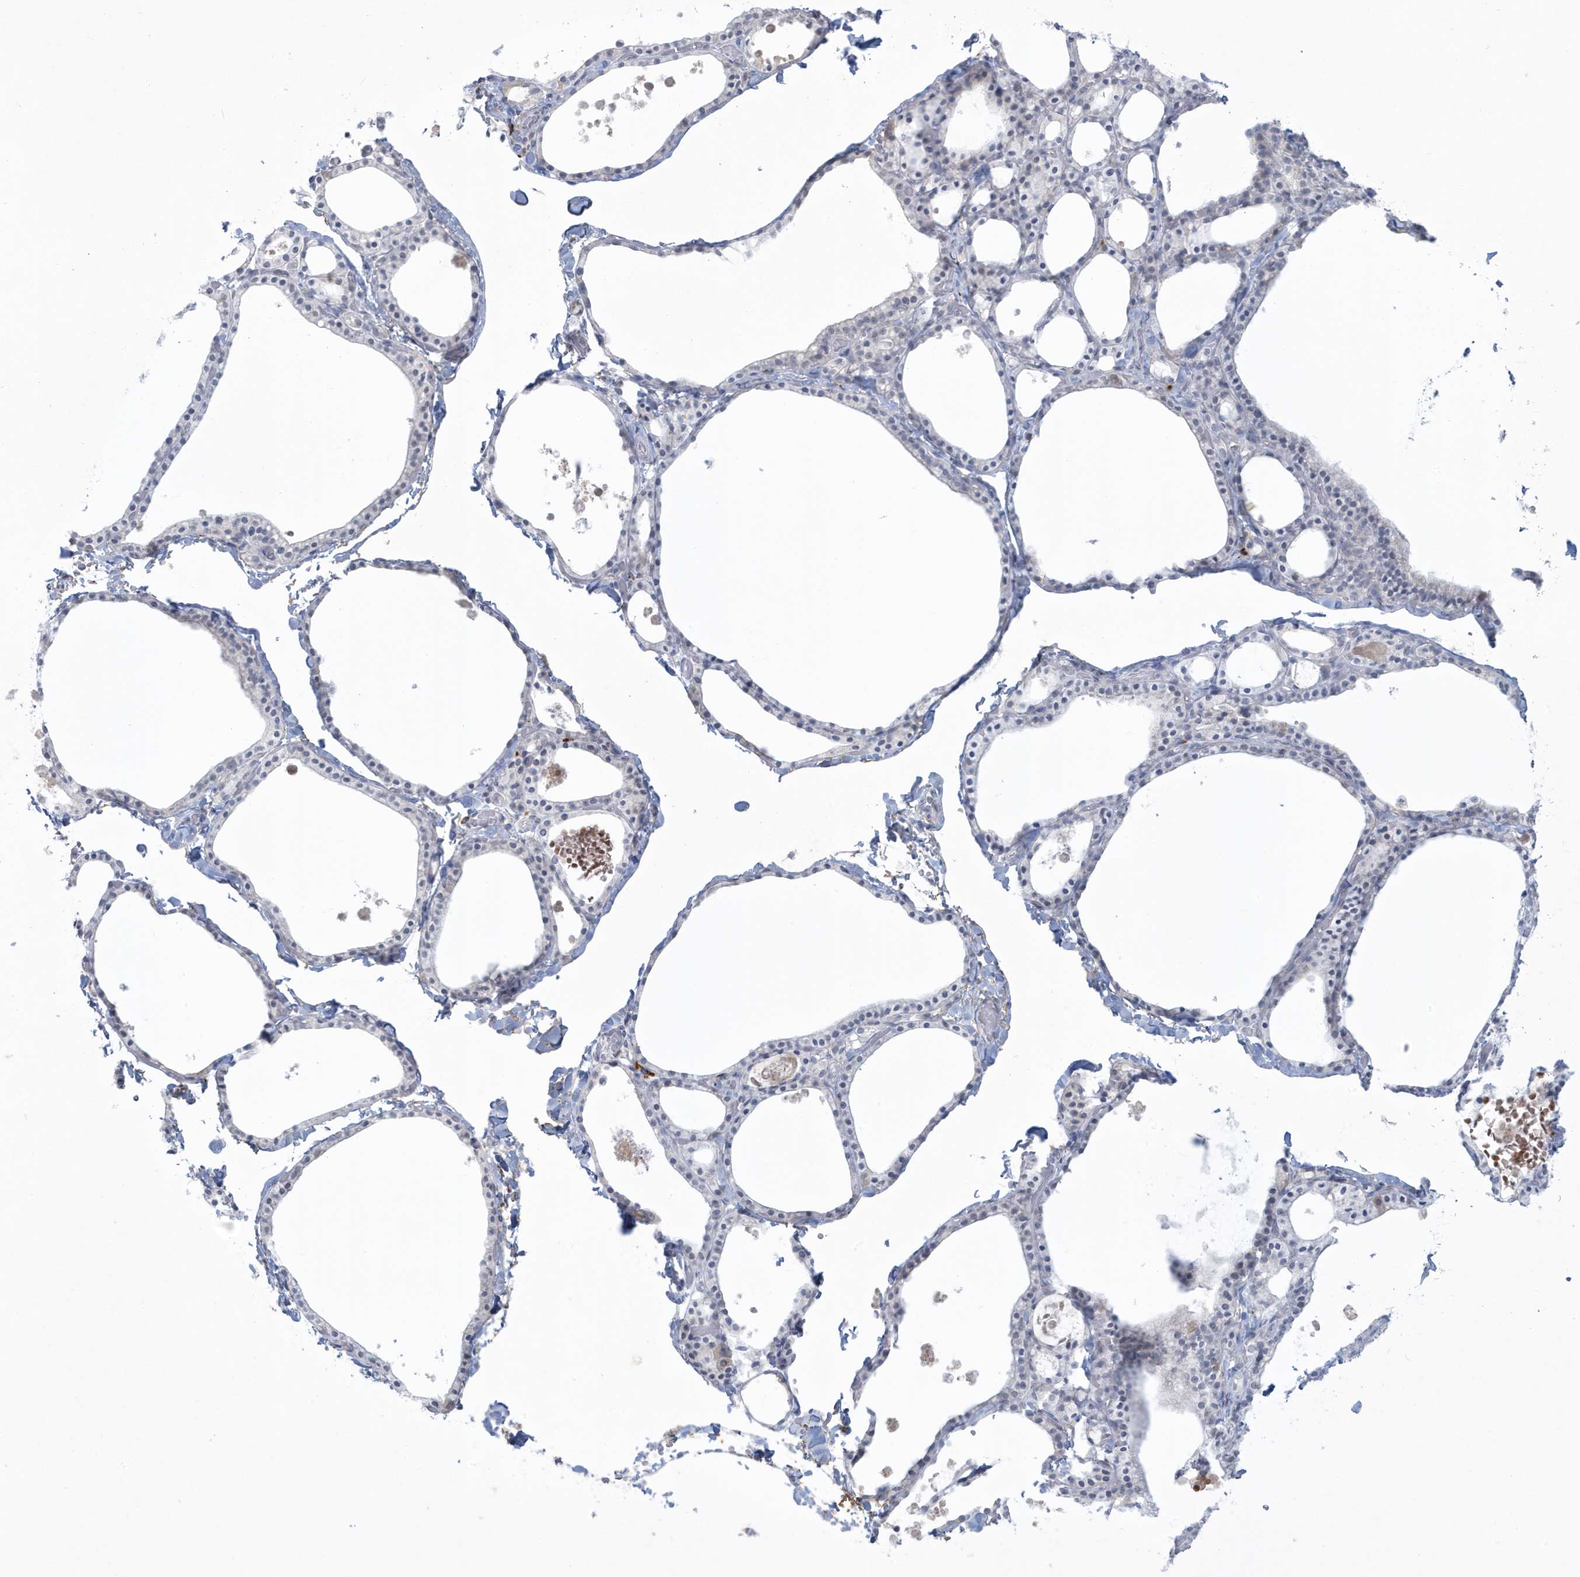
{"staining": {"intensity": "weak", "quantity": "<25%", "location": "nuclear"}, "tissue": "thyroid gland", "cell_type": "Glandular cells", "image_type": "normal", "snomed": [{"axis": "morphology", "description": "Normal tissue, NOS"}, {"axis": "topography", "description": "Thyroid gland"}], "caption": "Immunohistochemistry (IHC) image of normal human thyroid gland stained for a protein (brown), which exhibits no positivity in glandular cells.", "gene": "HERC6", "patient": {"sex": "male", "age": 56}}